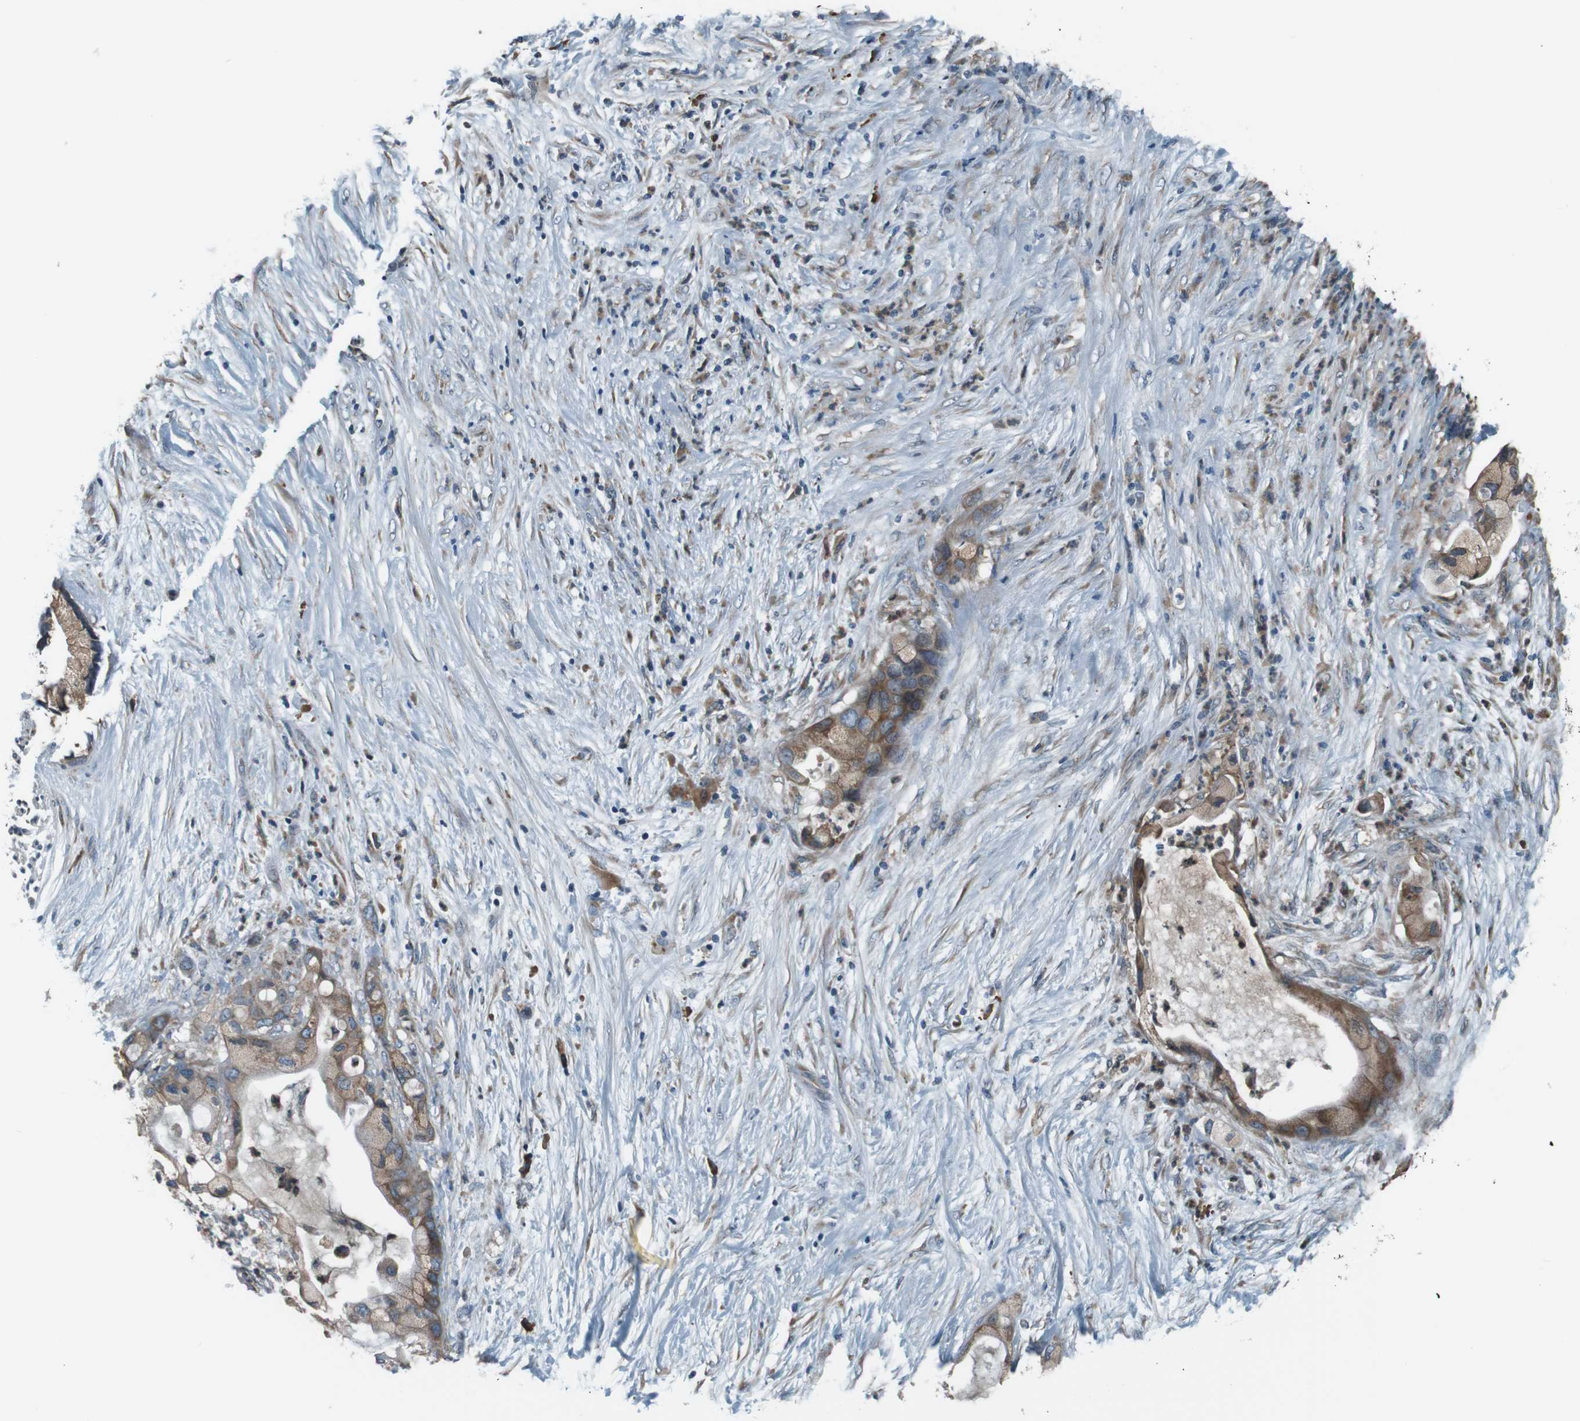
{"staining": {"intensity": "moderate", "quantity": ">75%", "location": "cytoplasmic/membranous"}, "tissue": "pancreatic cancer", "cell_type": "Tumor cells", "image_type": "cancer", "snomed": [{"axis": "morphology", "description": "Adenocarcinoma, NOS"}, {"axis": "topography", "description": "Pancreas"}], "caption": "Protein analysis of pancreatic adenocarcinoma tissue shows moderate cytoplasmic/membranous positivity in approximately >75% of tumor cells. (Brightfield microscopy of DAB IHC at high magnification).", "gene": "SIGMAR1", "patient": {"sex": "female", "age": 59}}